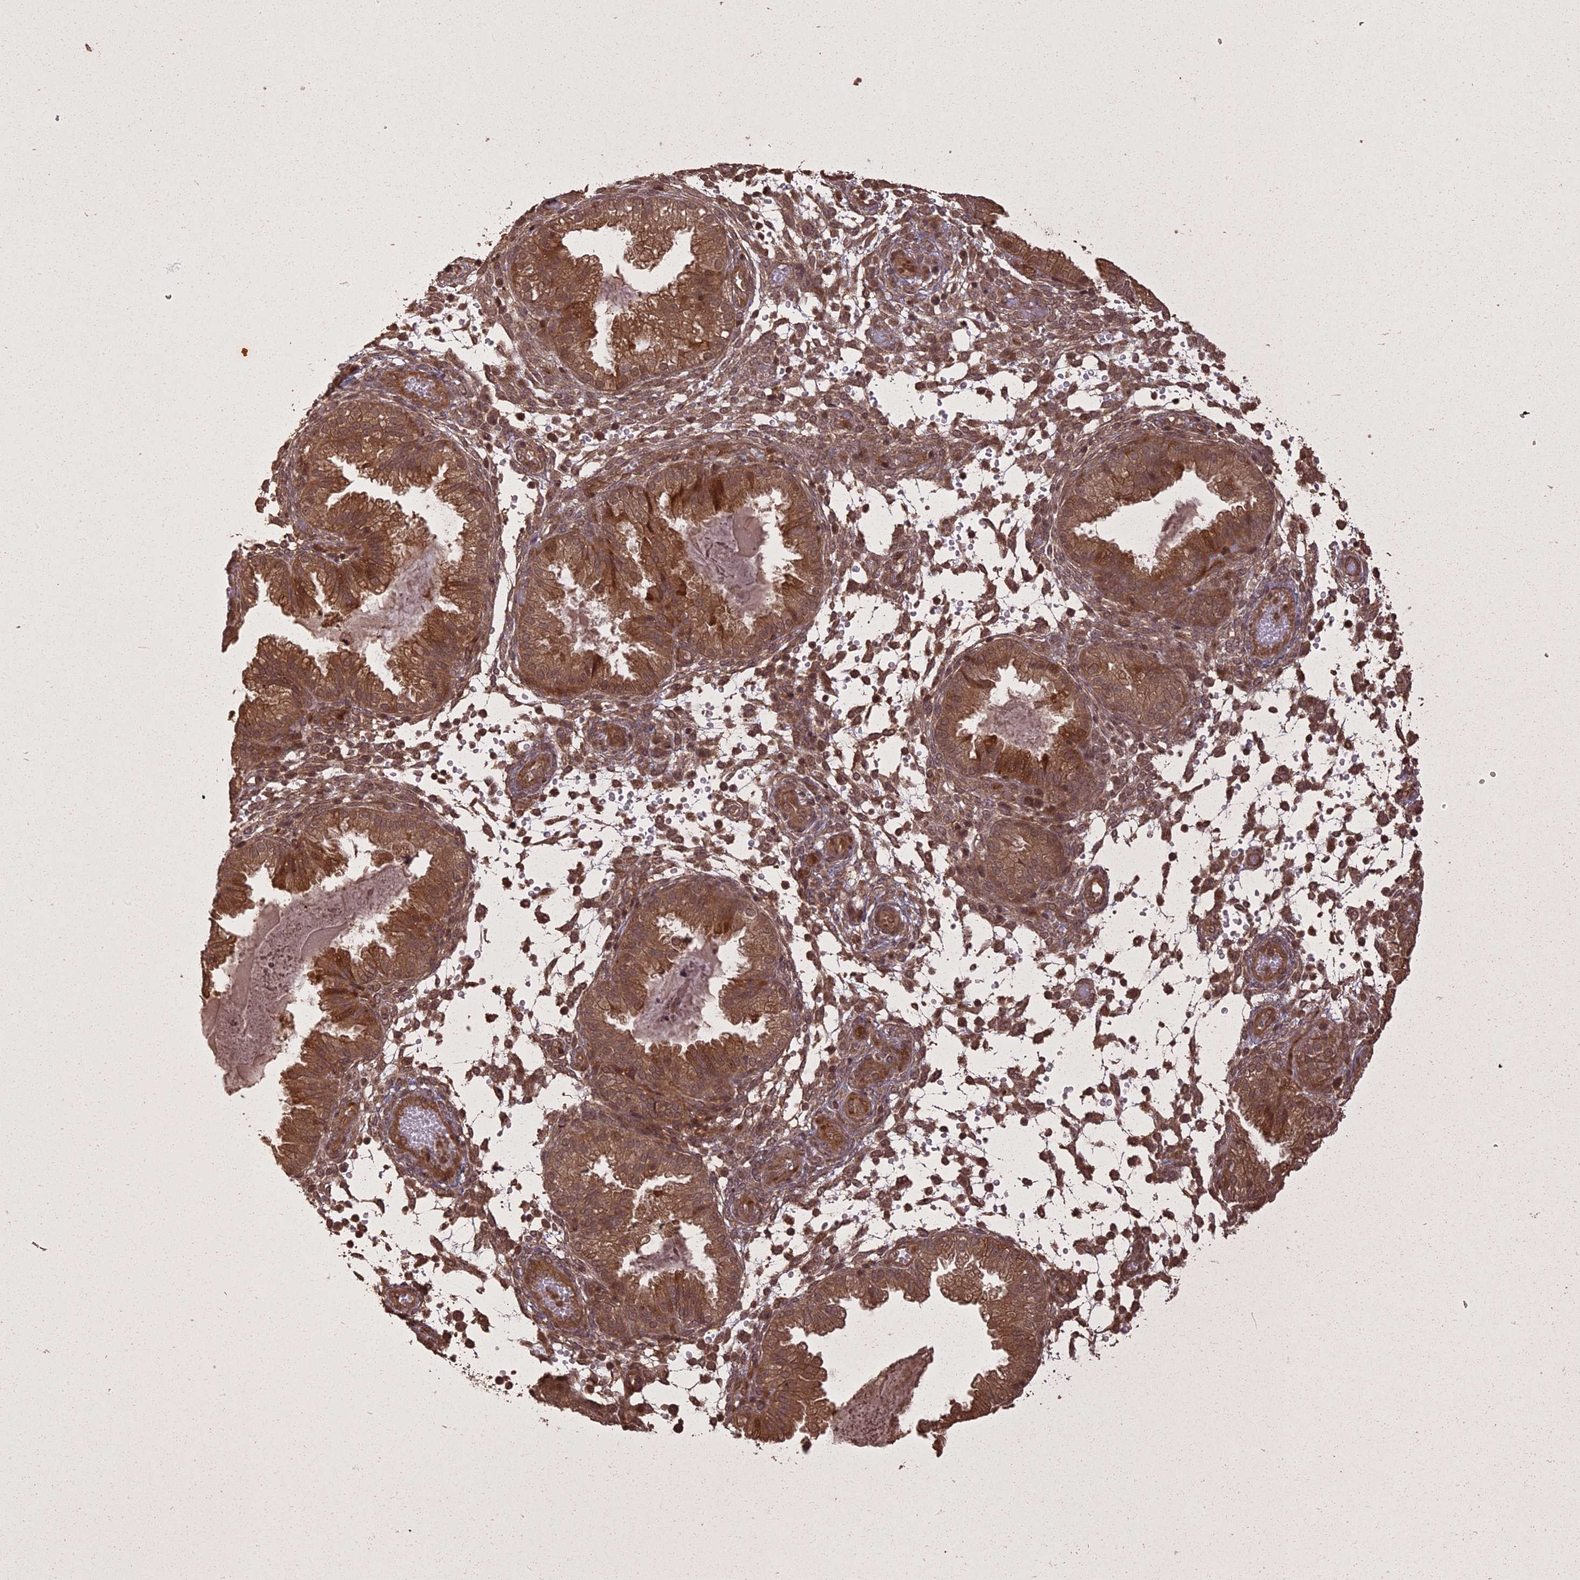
{"staining": {"intensity": "weak", "quantity": ">75%", "location": "cytoplasmic/membranous"}, "tissue": "endometrium", "cell_type": "Cells in endometrial stroma", "image_type": "normal", "snomed": [{"axis": "morphology", "description": "Normal tissue, NOS"}, {"axis": "topography", "description": "Endometrium"}], "caption": "Immunohistochemical staining of benign human endometrium reveals weak cytoplasmic/membranous protein expression in about >75% of cells in endometrial stroma.", "gene": "LIN37", "patient": {"sex": "female", "age": 33}}